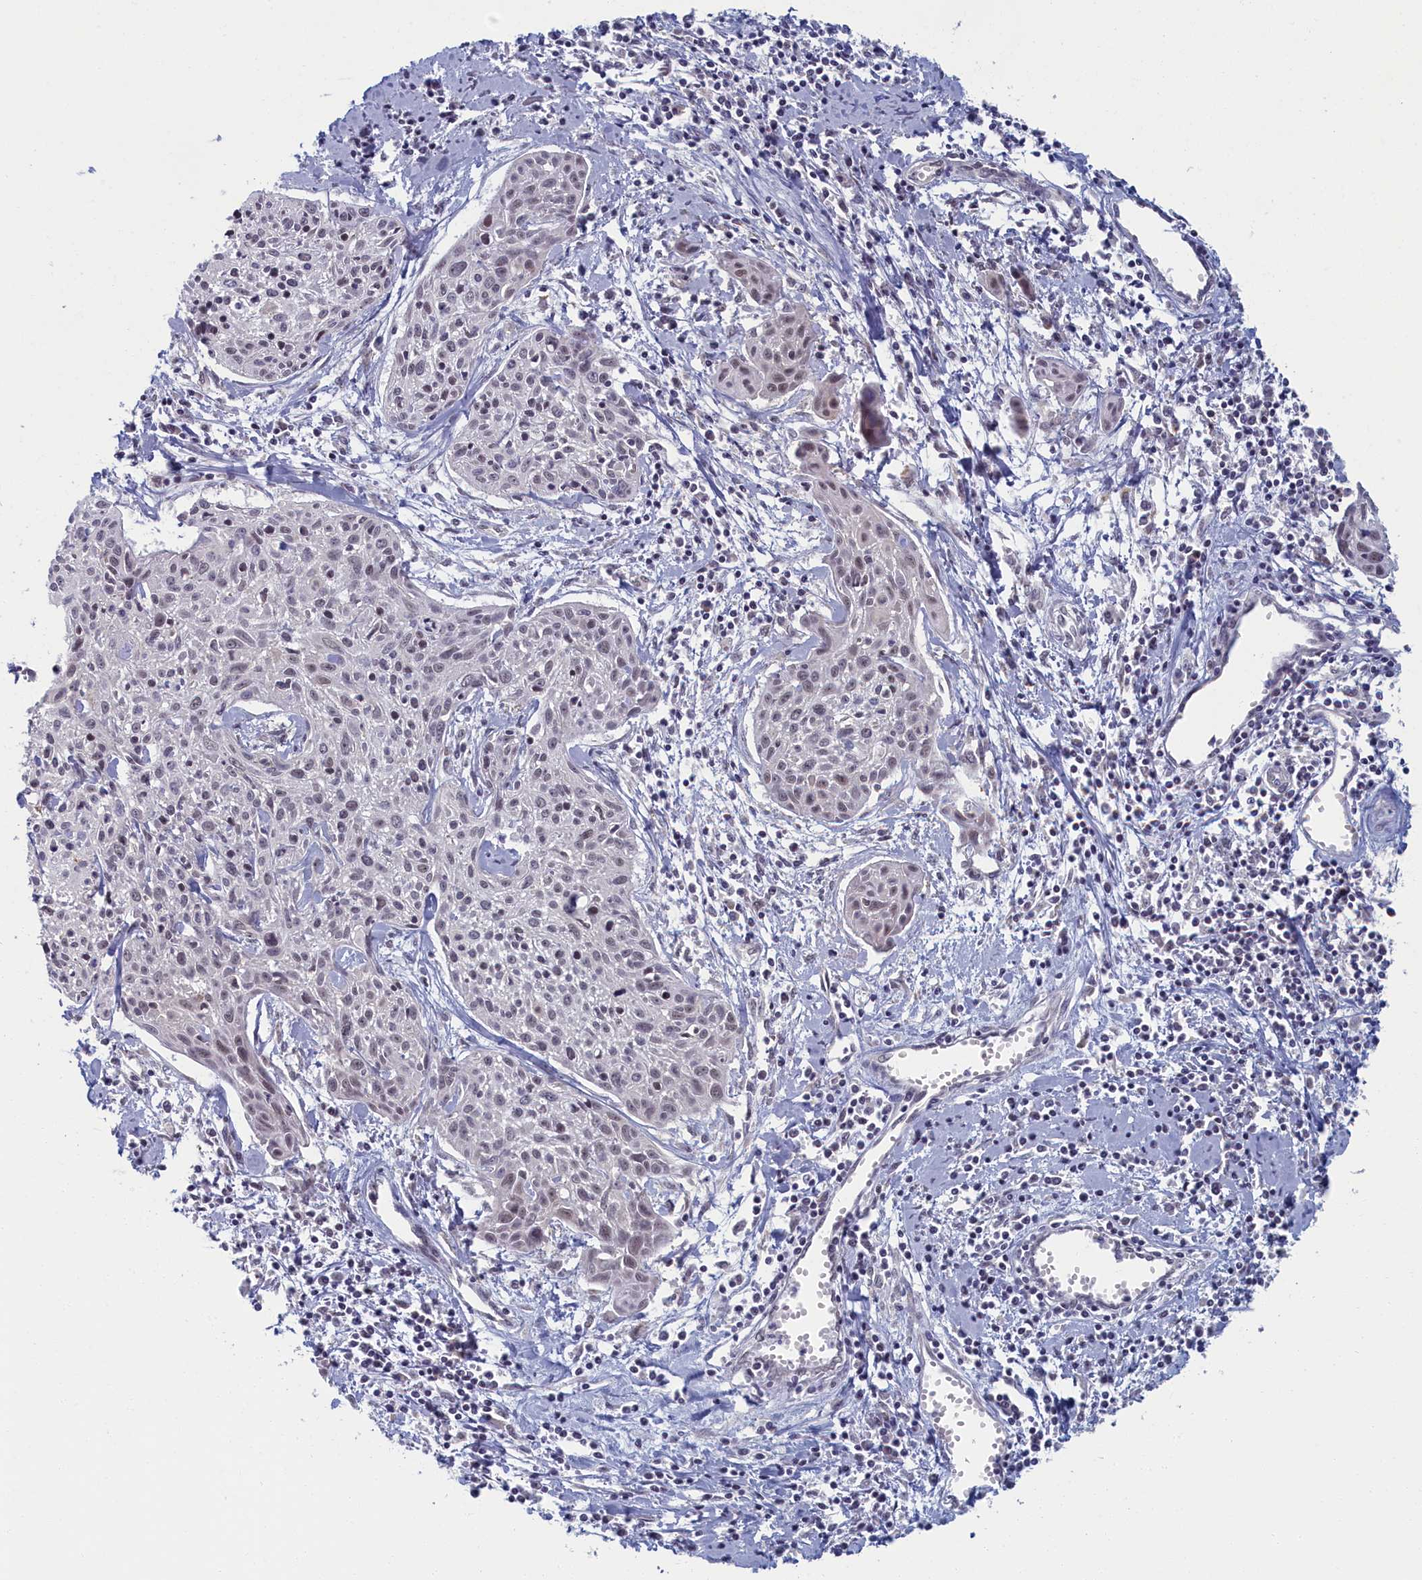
{"staining": {"intensity": "negative", "quantity": "none", "location": "none"}, "tissue": "cervical cancer", "cell_type": "Tumor cells", "image_type": "cancer", "snomed": [{"axis": "morphology", "description": "Squamous cell carcinoma, NOS"}, {"axis": "topography", "description": "Cervix"}], "caption": "Immunohistochemical staining of human cervical squamous cell carcinoma exhibits no significant expression in tumor cells. (Stains: DAB (3,3'-diaminobenzidine) immunohistochemistry with hematoxylin counter stain, Microscopy: brightfield microscopy at high magnification).", "gene": "DNAJC17", "patient": {"sex": "female", "age": 51}}